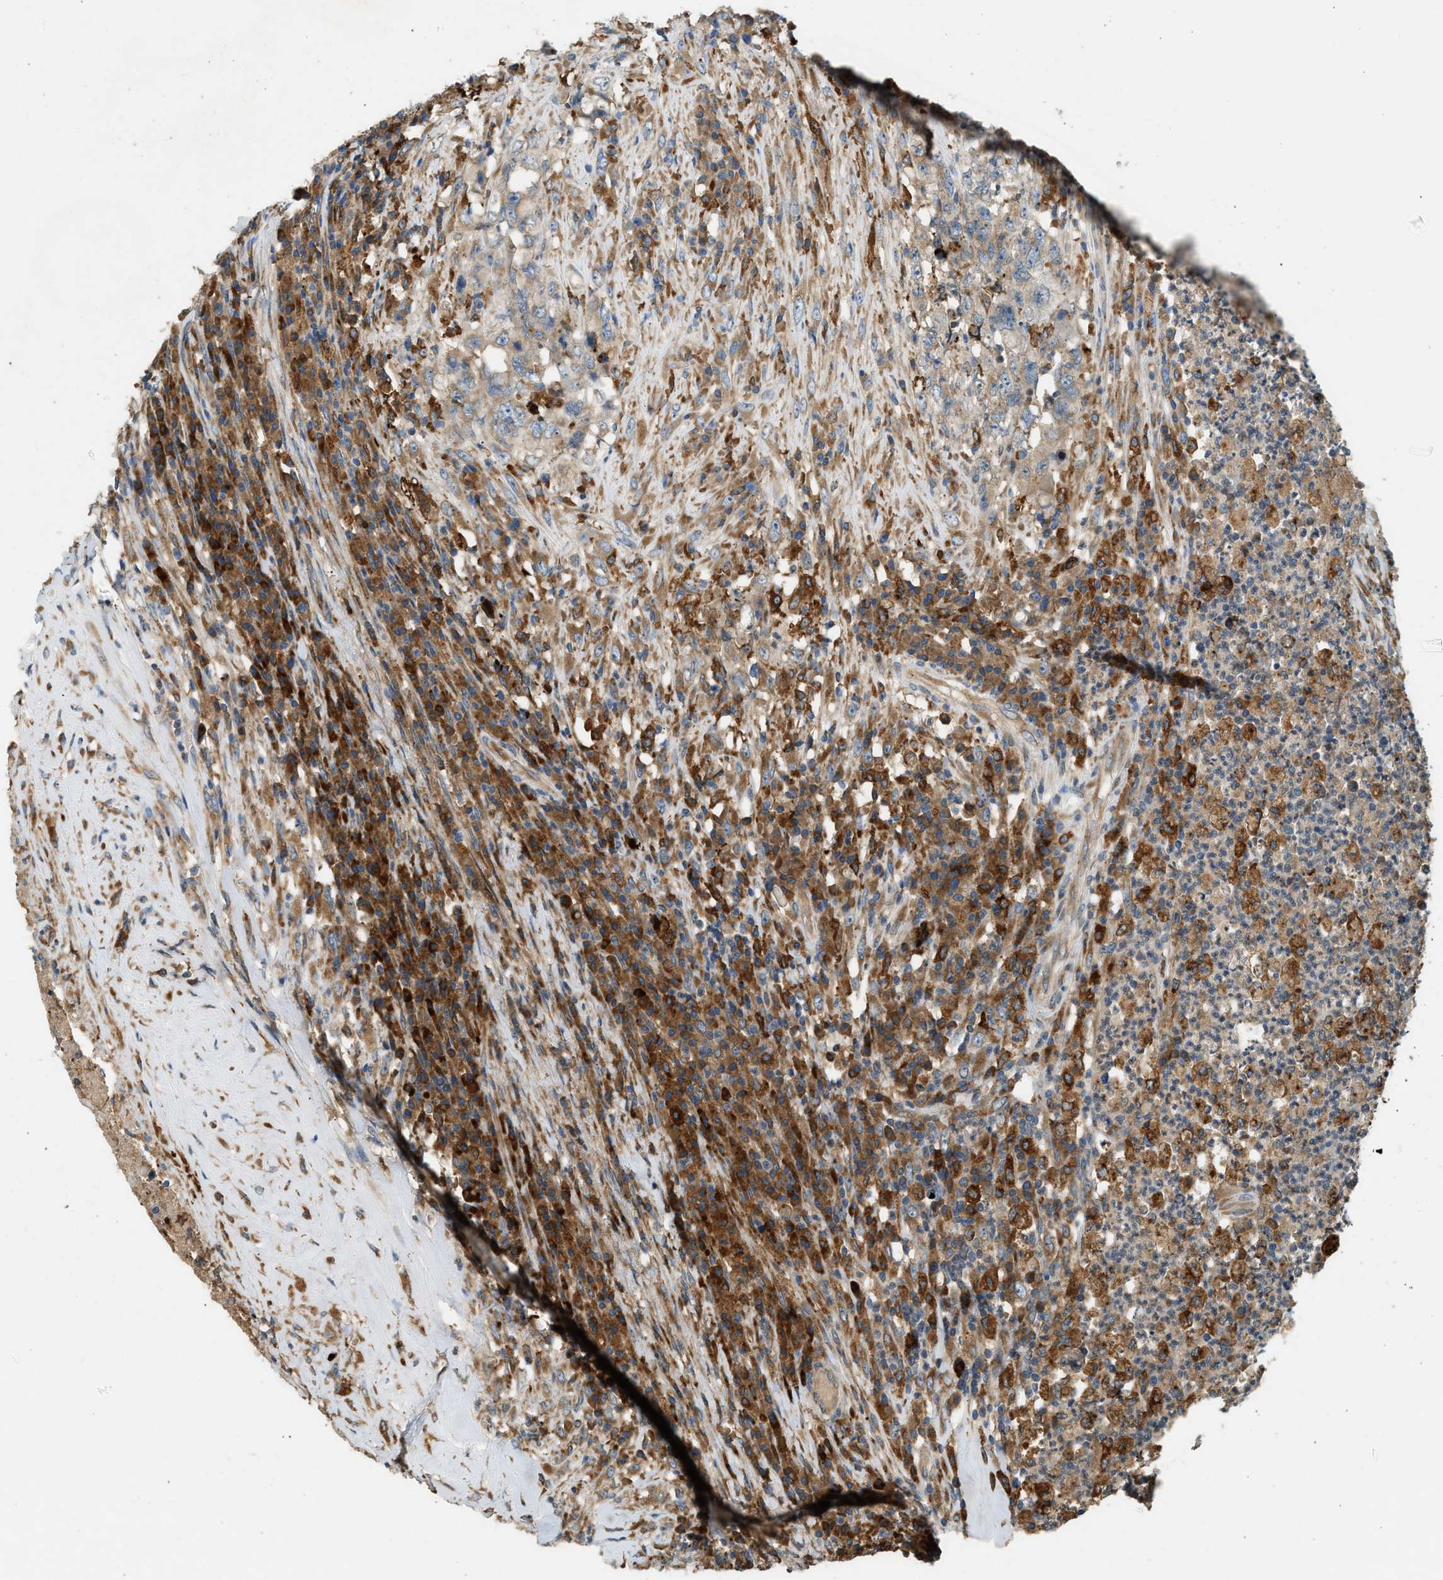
{"staining": {"intensity": "moderate", "quantity": ">75%", "location": "cytoplasmic/membranous"}, "tissue": "testis cancer", "cell_type": "Tumor cells", "image_type": "cancer", "snomed": [{"axis": "morphology", "description": "Necrosis, NOS"}, {"axis": "morphology", "description": "Carcinoma, Embryonal, NOS"}, {"axis": "topography", "description": "Testis"}], "caption": "Testis embryonal carcinoma stained with DAB immunohistochemistry (IHC) exhibits medium levels of moderate cytoplasmic/membranous staining in approximately >75% of tumor cells. (Brightfield microscopy of DAB IHC at high magnification).", "gene": "CTSB", "patient": {"sex": "male", "age": 19}}